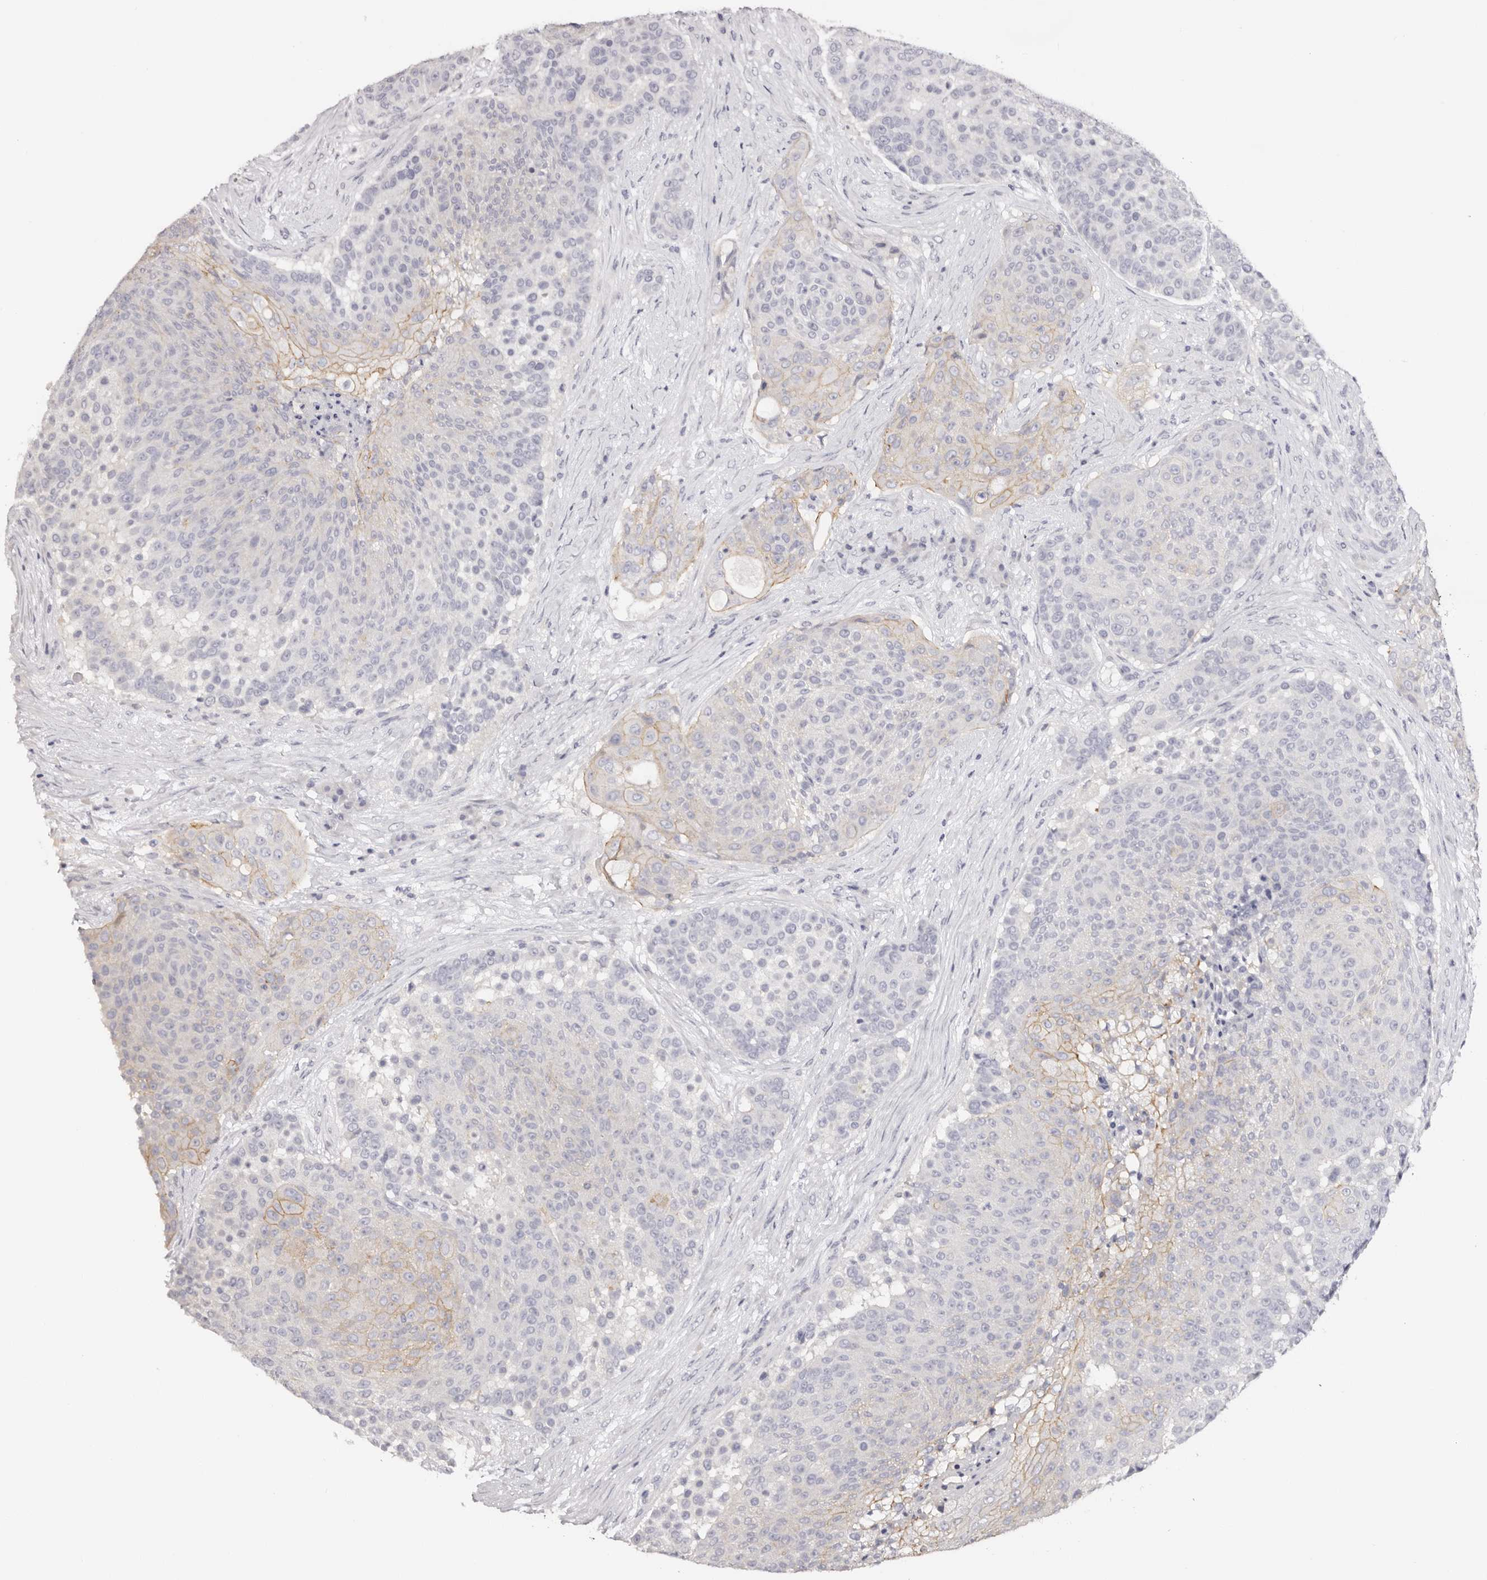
{"staining": {"intensity": "moderate", "quantity": "<25%", "location": "cytoplasmic/membranous"}, "tissue": "urothelial cancer", "cell_type": "Tumor cells", "image_type": "cancer", "snomed": [{"axis": "morphology", "description": "Urothelial carcinoma, High grade"}, {"axis": "topography", "description": "Urinary bladder"}], "caption": "Protein expression analysis of human high-grade urothelial carcinoma reveals moderate cytoplasmic/membranous positivity in about <25% of tumor cells.", "gene": "ROM1", "patient": {"sex": "female", "age": 63}}